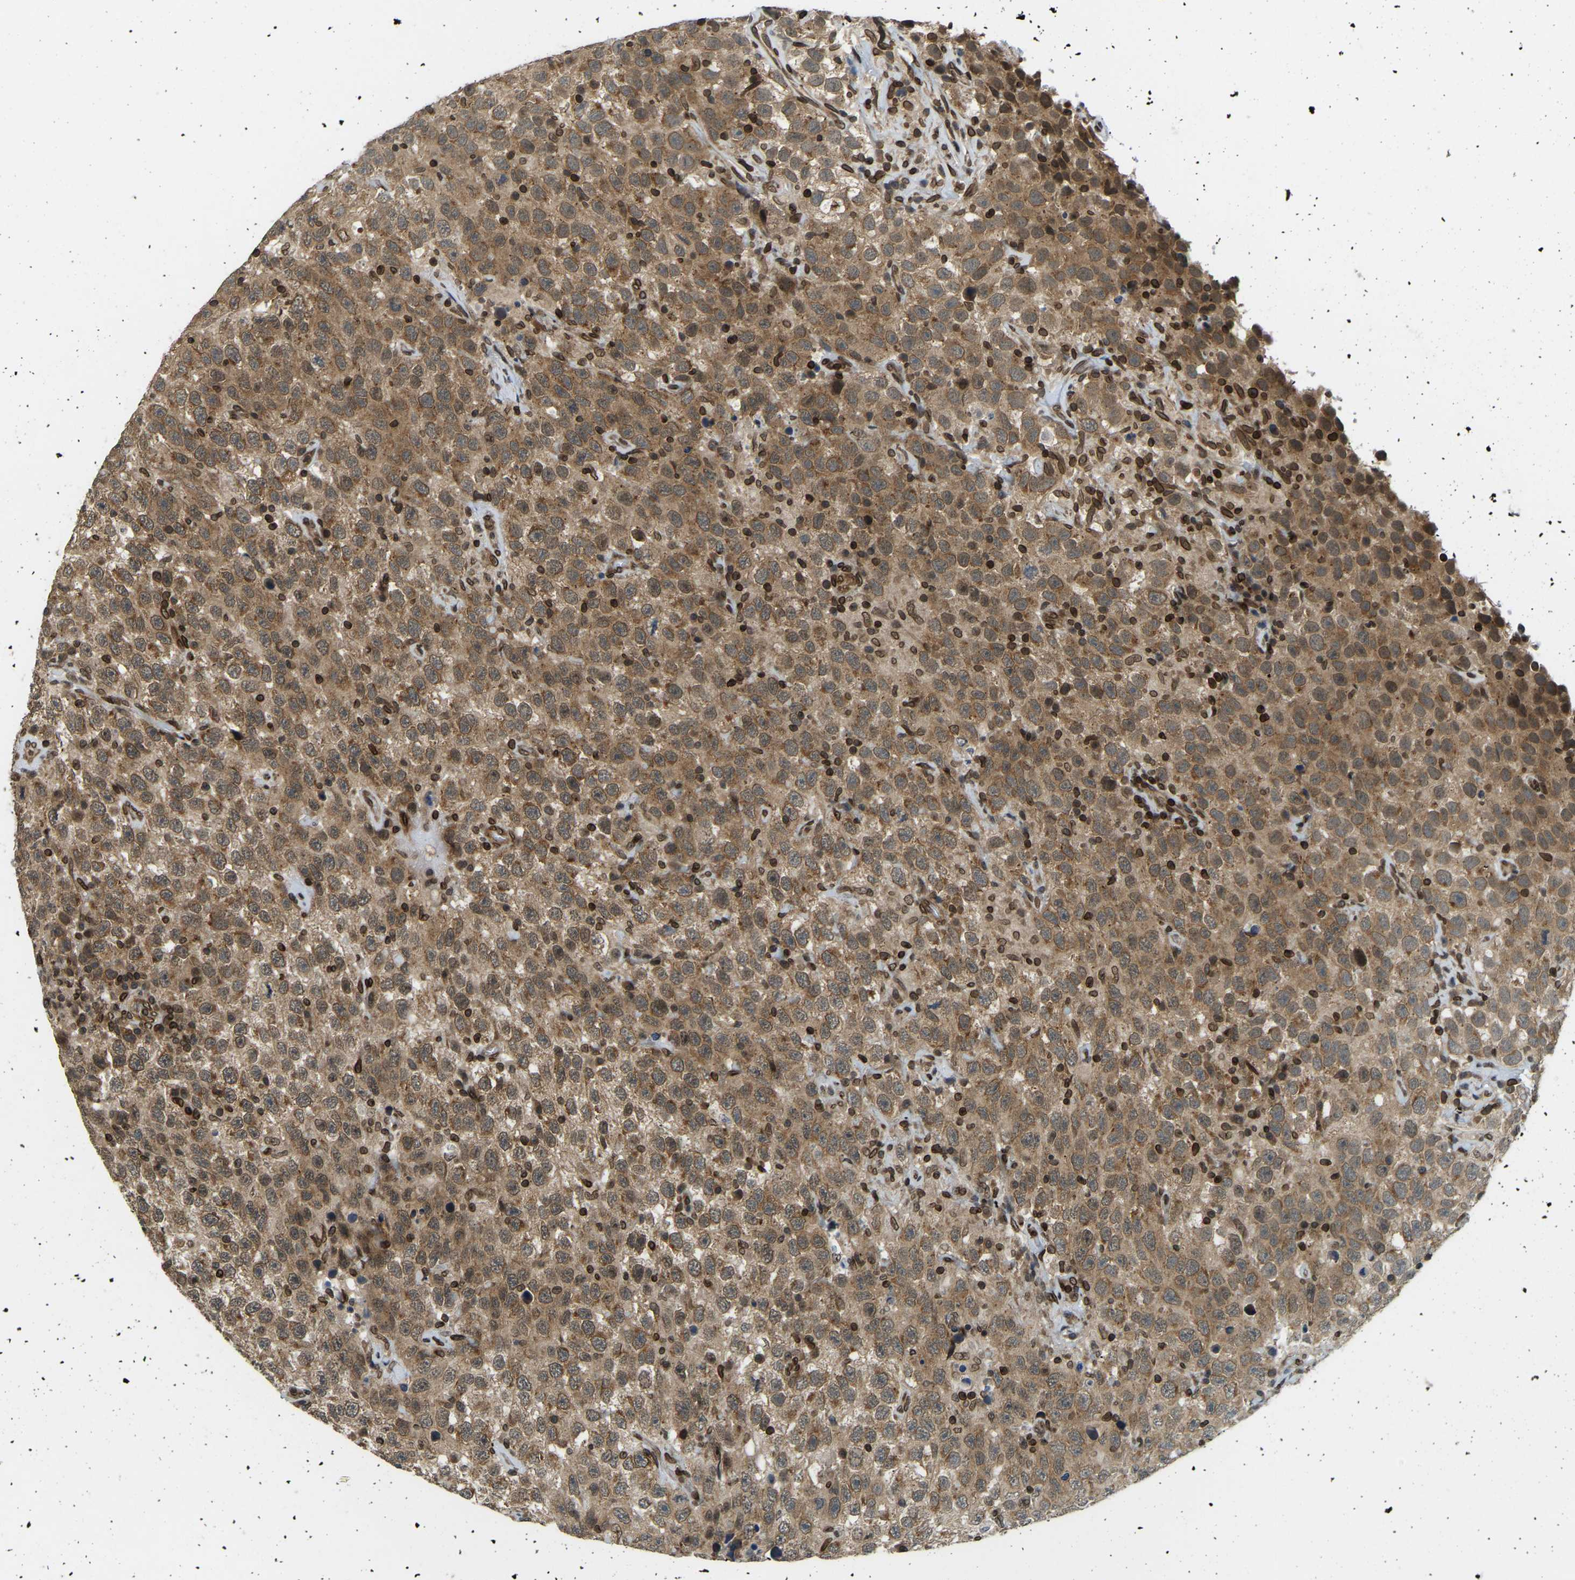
{"staining": {"intensity": "moderate", "quantity": ">75%", "location": "cytoplasmic/membranous,nuclear"}, "tissue": "testis cancer", "cell_type": "Tumor cells", "image_type": "cancer", "snomed": [{"axis": "morphology", "description": "Seminoma, NOS"}, {"axis": "topography", "description": "Testis"}], "caption": "Brown immunohistochemical staining in human testis seminoma reveals moderate cytoplasmic/membranous and nuclear staining in approximately >75% of tumor cells.", "gene": "SYNE1", "patient": {"sex": "male", "age": 41}}